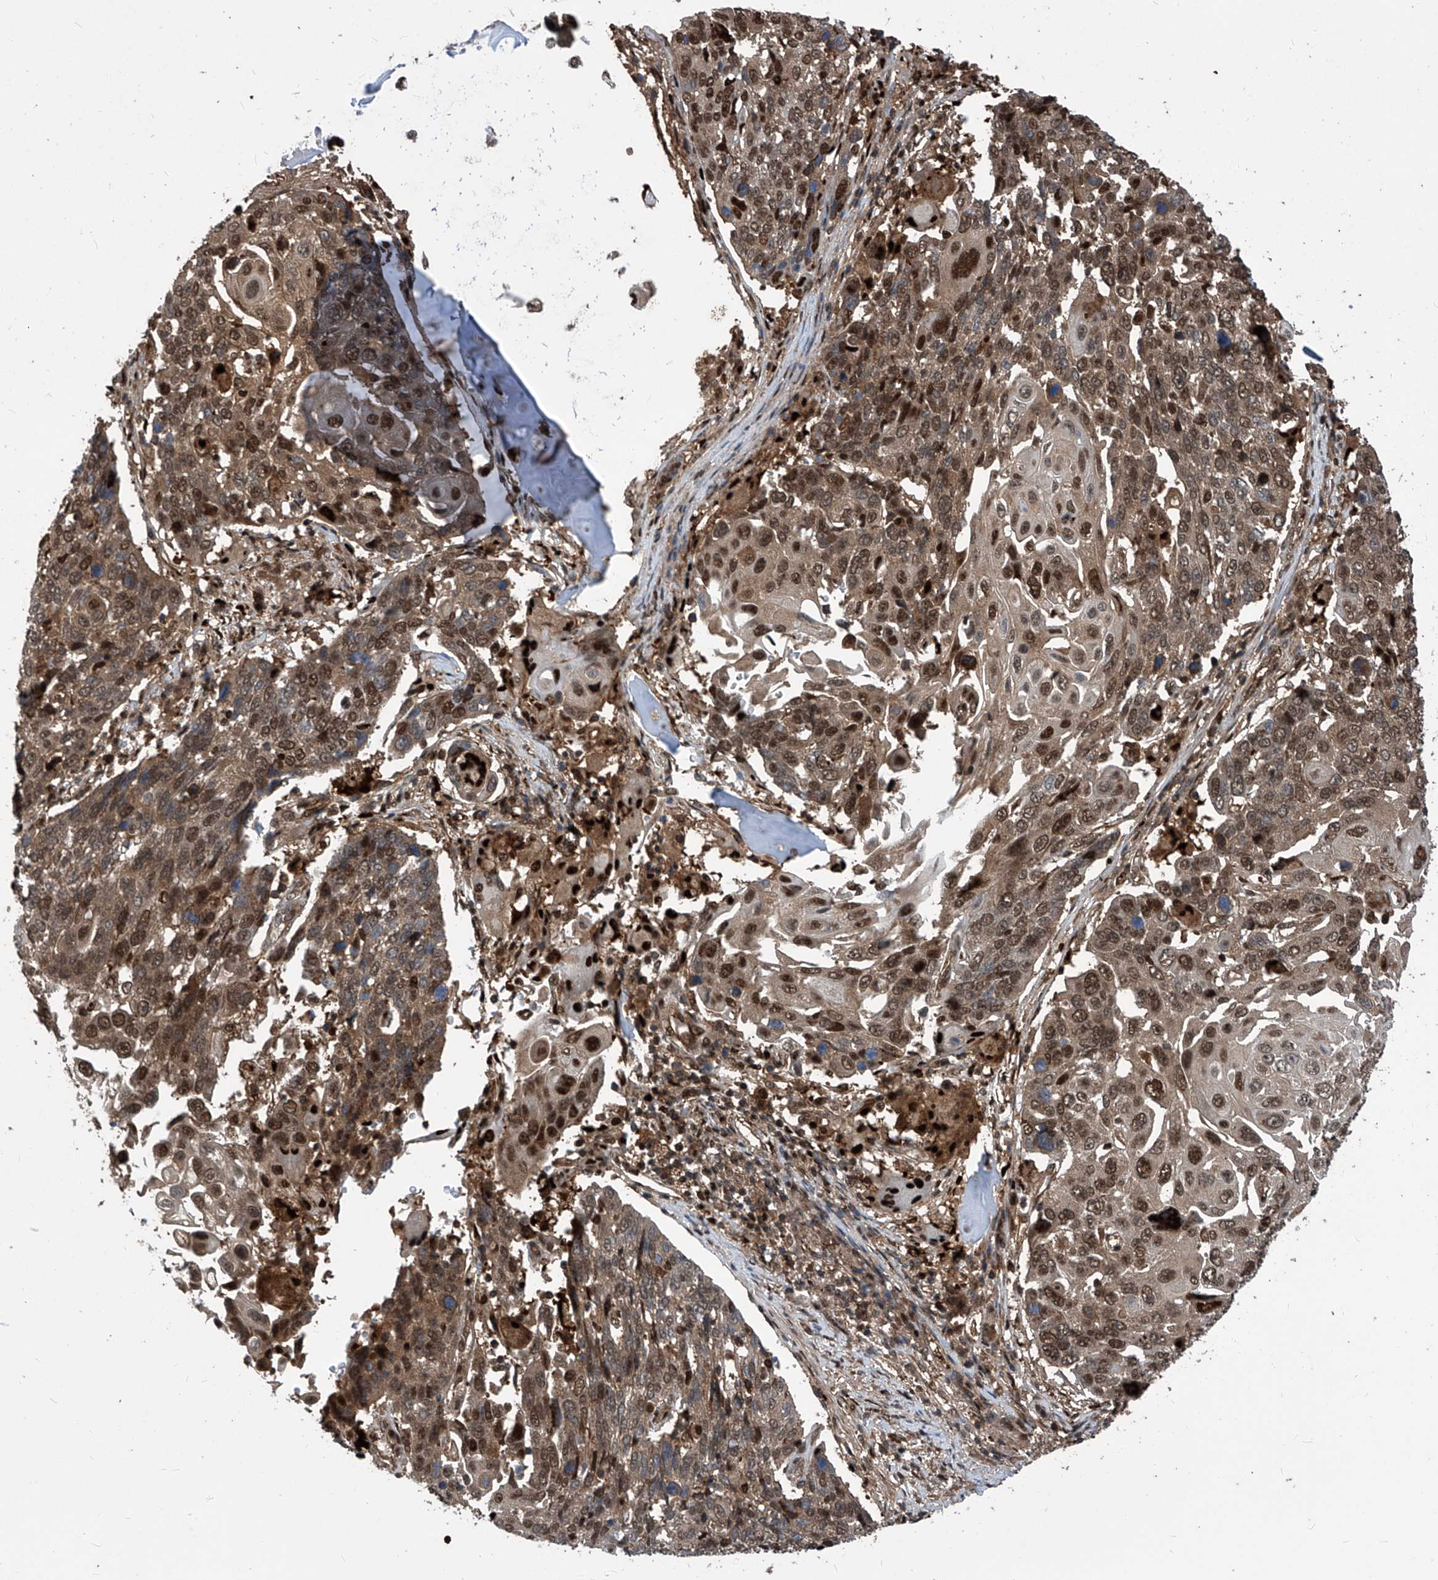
{"staining": {"intensity": "strong", "quantity": ">75%", "location": "nuclear"}, "tissue": "lung cancer", "cell_type": "Tumor cells", "image_type": "cancer", "snomed": [{"axis": "morphology", "description": "Squamous cell carcinoma, NOS"}, {"axis": "topography", "description": "Lung"}], "caption": "Strong nuclear protein staining is identified in approximately >75% of tumor cells in lung cancer (squamous cell carcinoma). (DAB (3,3'-diaminobenzidine) = brown stain, brightfield microscopy at high magnification).", "gene": "PSMB1", "patient": {"sex": "male", "age": 66}}